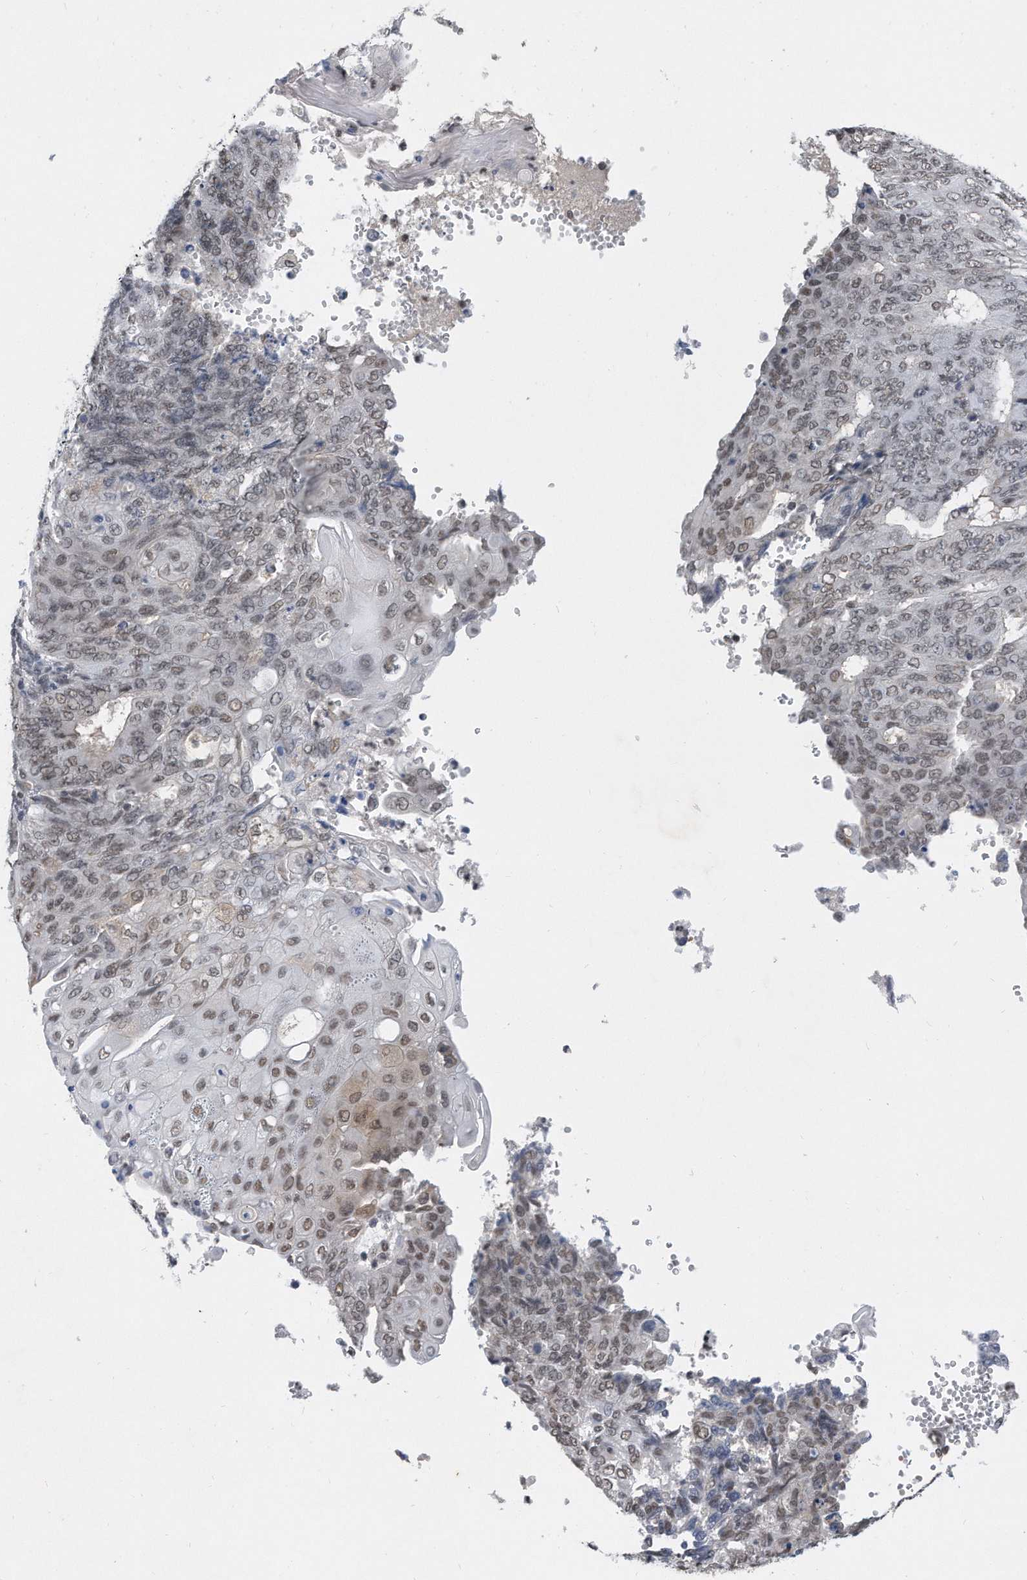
{"staining": {"intensity": "weak", "quantity": "25%-75%", "location": "nuclear"}, "tissue": "endometrial cancer", "cell_type": "Tumor cells", "image_type": "cancer", "snomed": [{"axis": "morphology", "description": "Adenocarcinoma, NOS"}, {"axis": "topography", "description": "Endometrium"}], "caption": "Immunohistochemistry photomicrograph of endometrial cancer (adenocarcinoma) stained for a protein (brown), which shows low levels of weak nuclear expression in about 25%-75% of tumor cells.", "gene": "TP53INP1", "patient": {"sex": "female", "age": 32}}